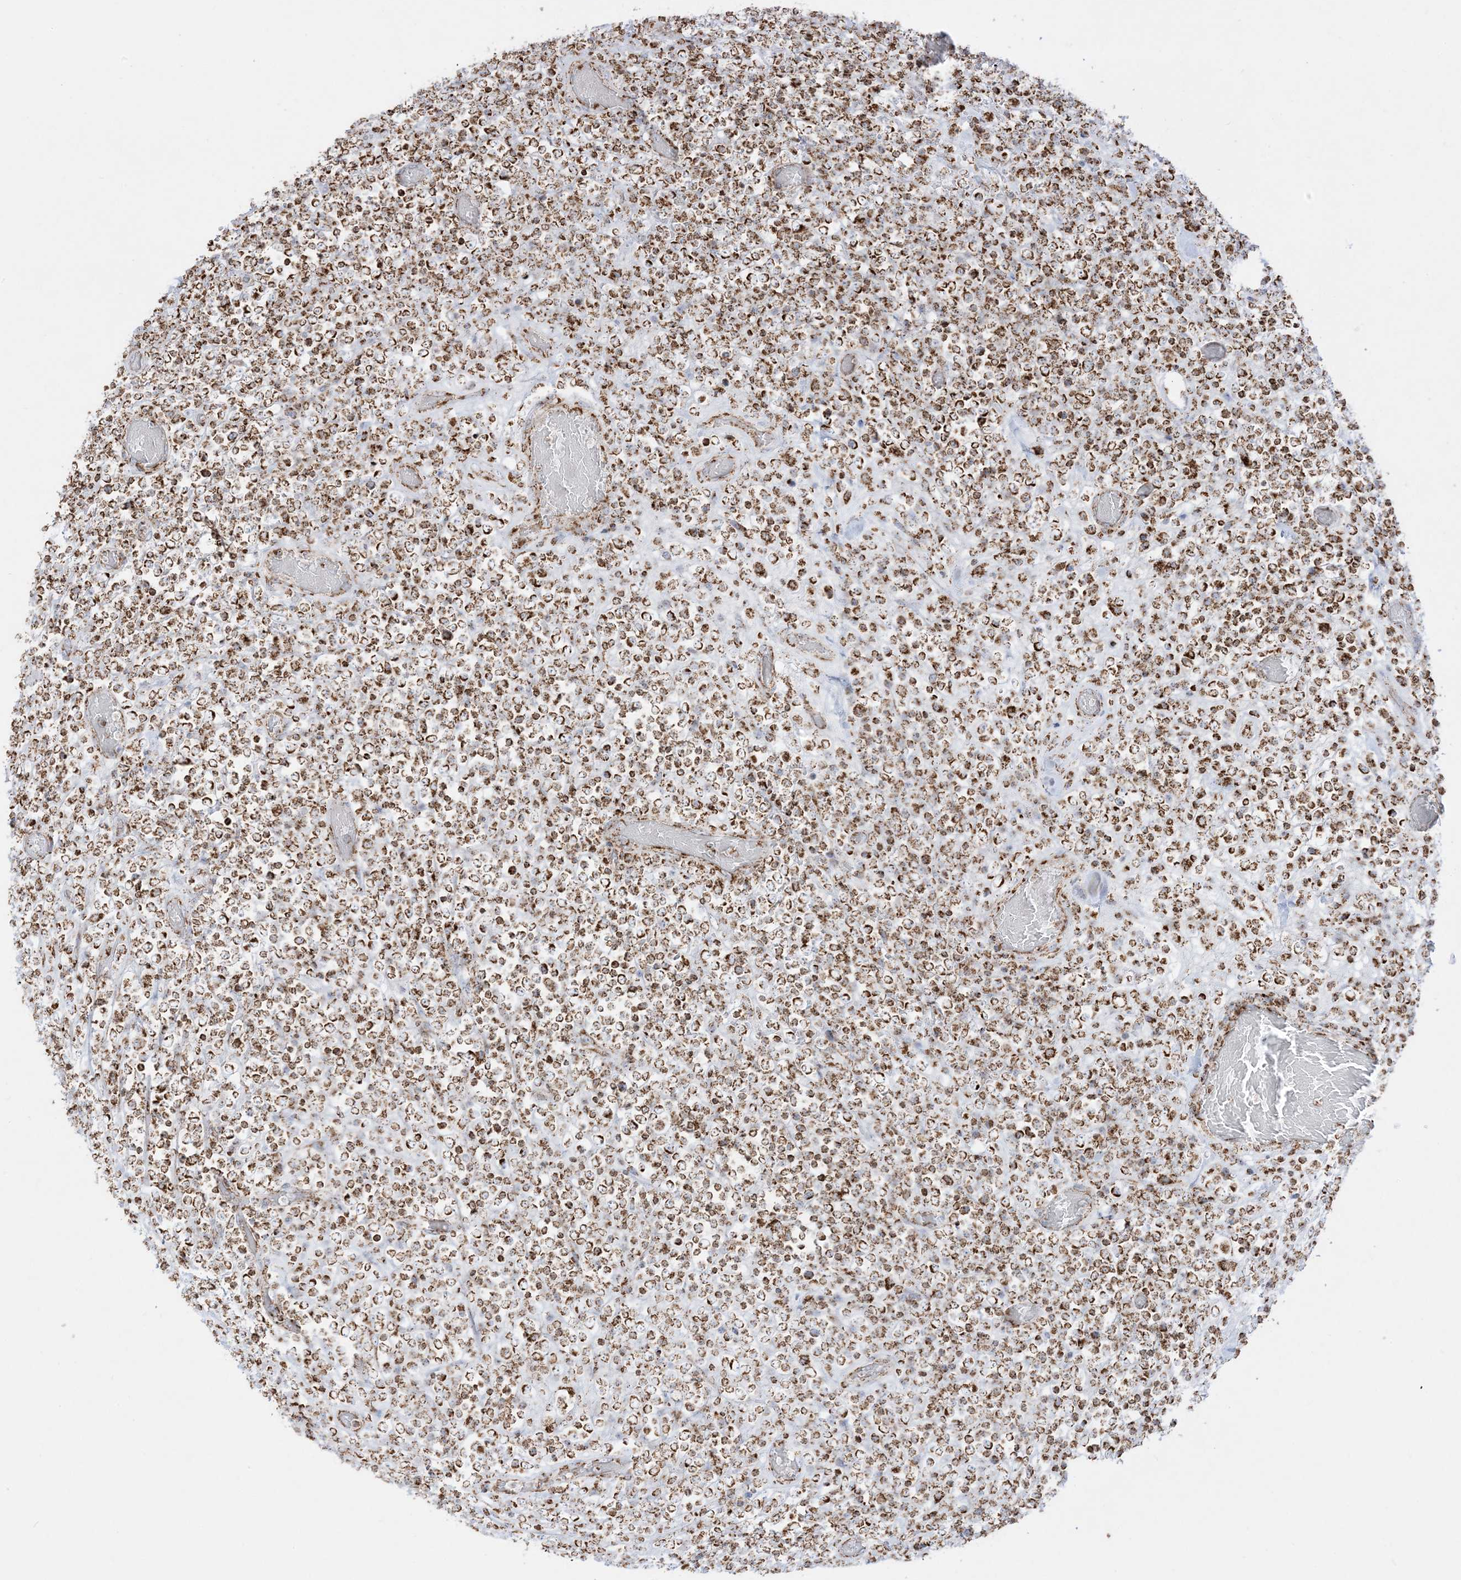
{"staining": {"intensity": "strong", "quantity": ">75%", "location": "cytoplasmic/membranous"}, "tissue": "lymphoma", "cell_type": "Tumor cells", "image_type": "cancer", "snomed": [{"axis": "morphology", "description": "Malignant lymphoma, non-Hodgkin's type, High grade"}, {"axis": "topography", "description": "Colon"}], "caption": "High-power microscopy captured an IHC histopathology image of malignant lymphoma, non-Hodgkin's type (high-grade), revealing strong cytoplasmic/membranous expression in about >75% of tumor cells. (DAB (3,3'-diaminobenzidine) IHC, brown staining for protein, blue staining for nuclei).", "gene": "MRPS36", "patient": {"sex": "female", "age": 53}}